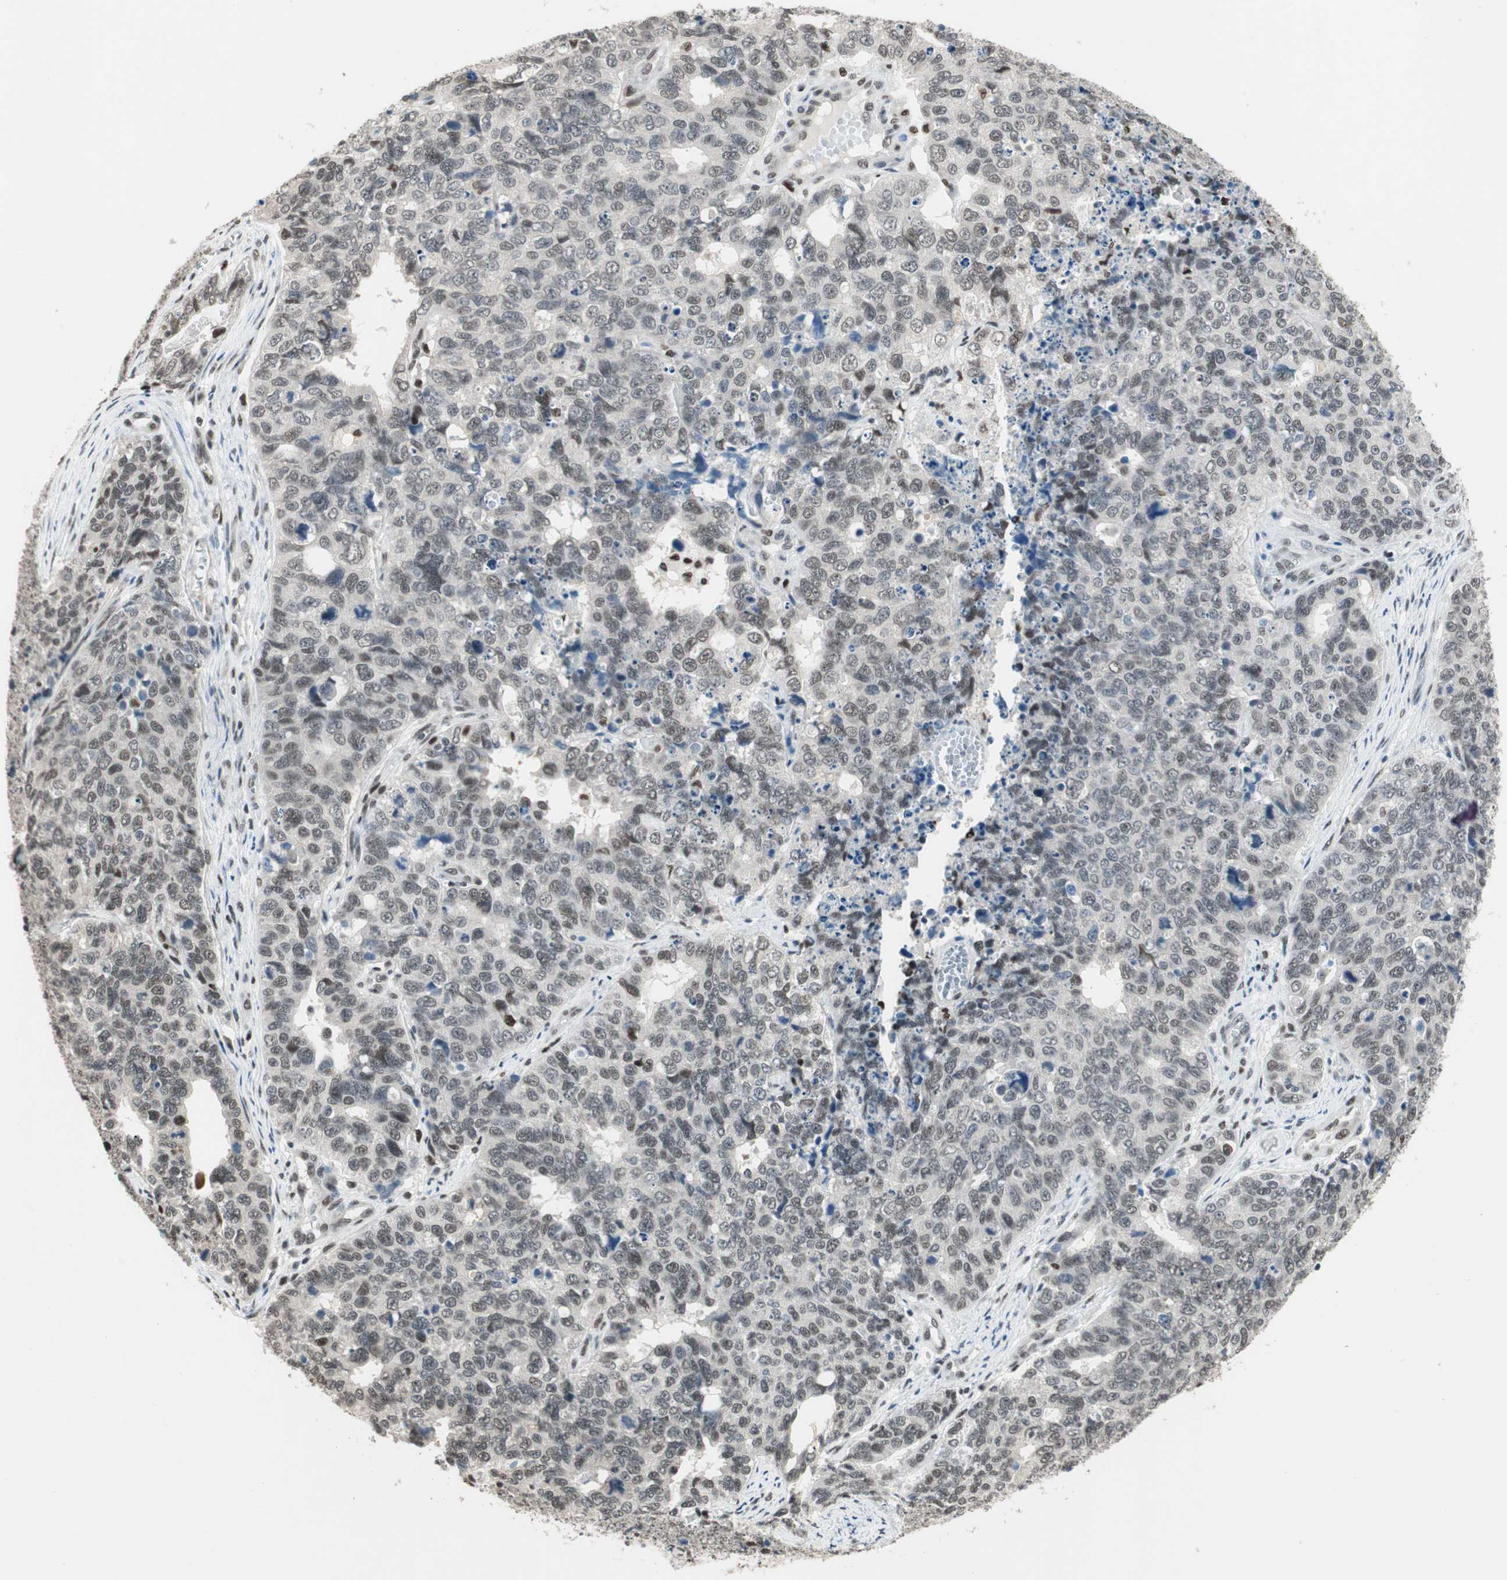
{"staining": {"intensity": "weak", "quantity": "25%-75%", "location": "nuclear"}, "tissue": "cervical cancer", "cell_type": "Tumor cells", "image_type": "cancer", "snomed": [{"axis": "morphology", "description": "Squamous cell carcinoma, NOS"}, {"axis": "topography", "description": "Cervix"}], "caption": "Tumor cells display low levels of weak nuclear expression in approximately 25%-75% of cells in squamous cell carcinoma (cervical). (DAB IHC, brown staining for protein, blue staining for nuclei).", "gene": "ZBTB17", "patient": {"sex": "female", "age": 63}}